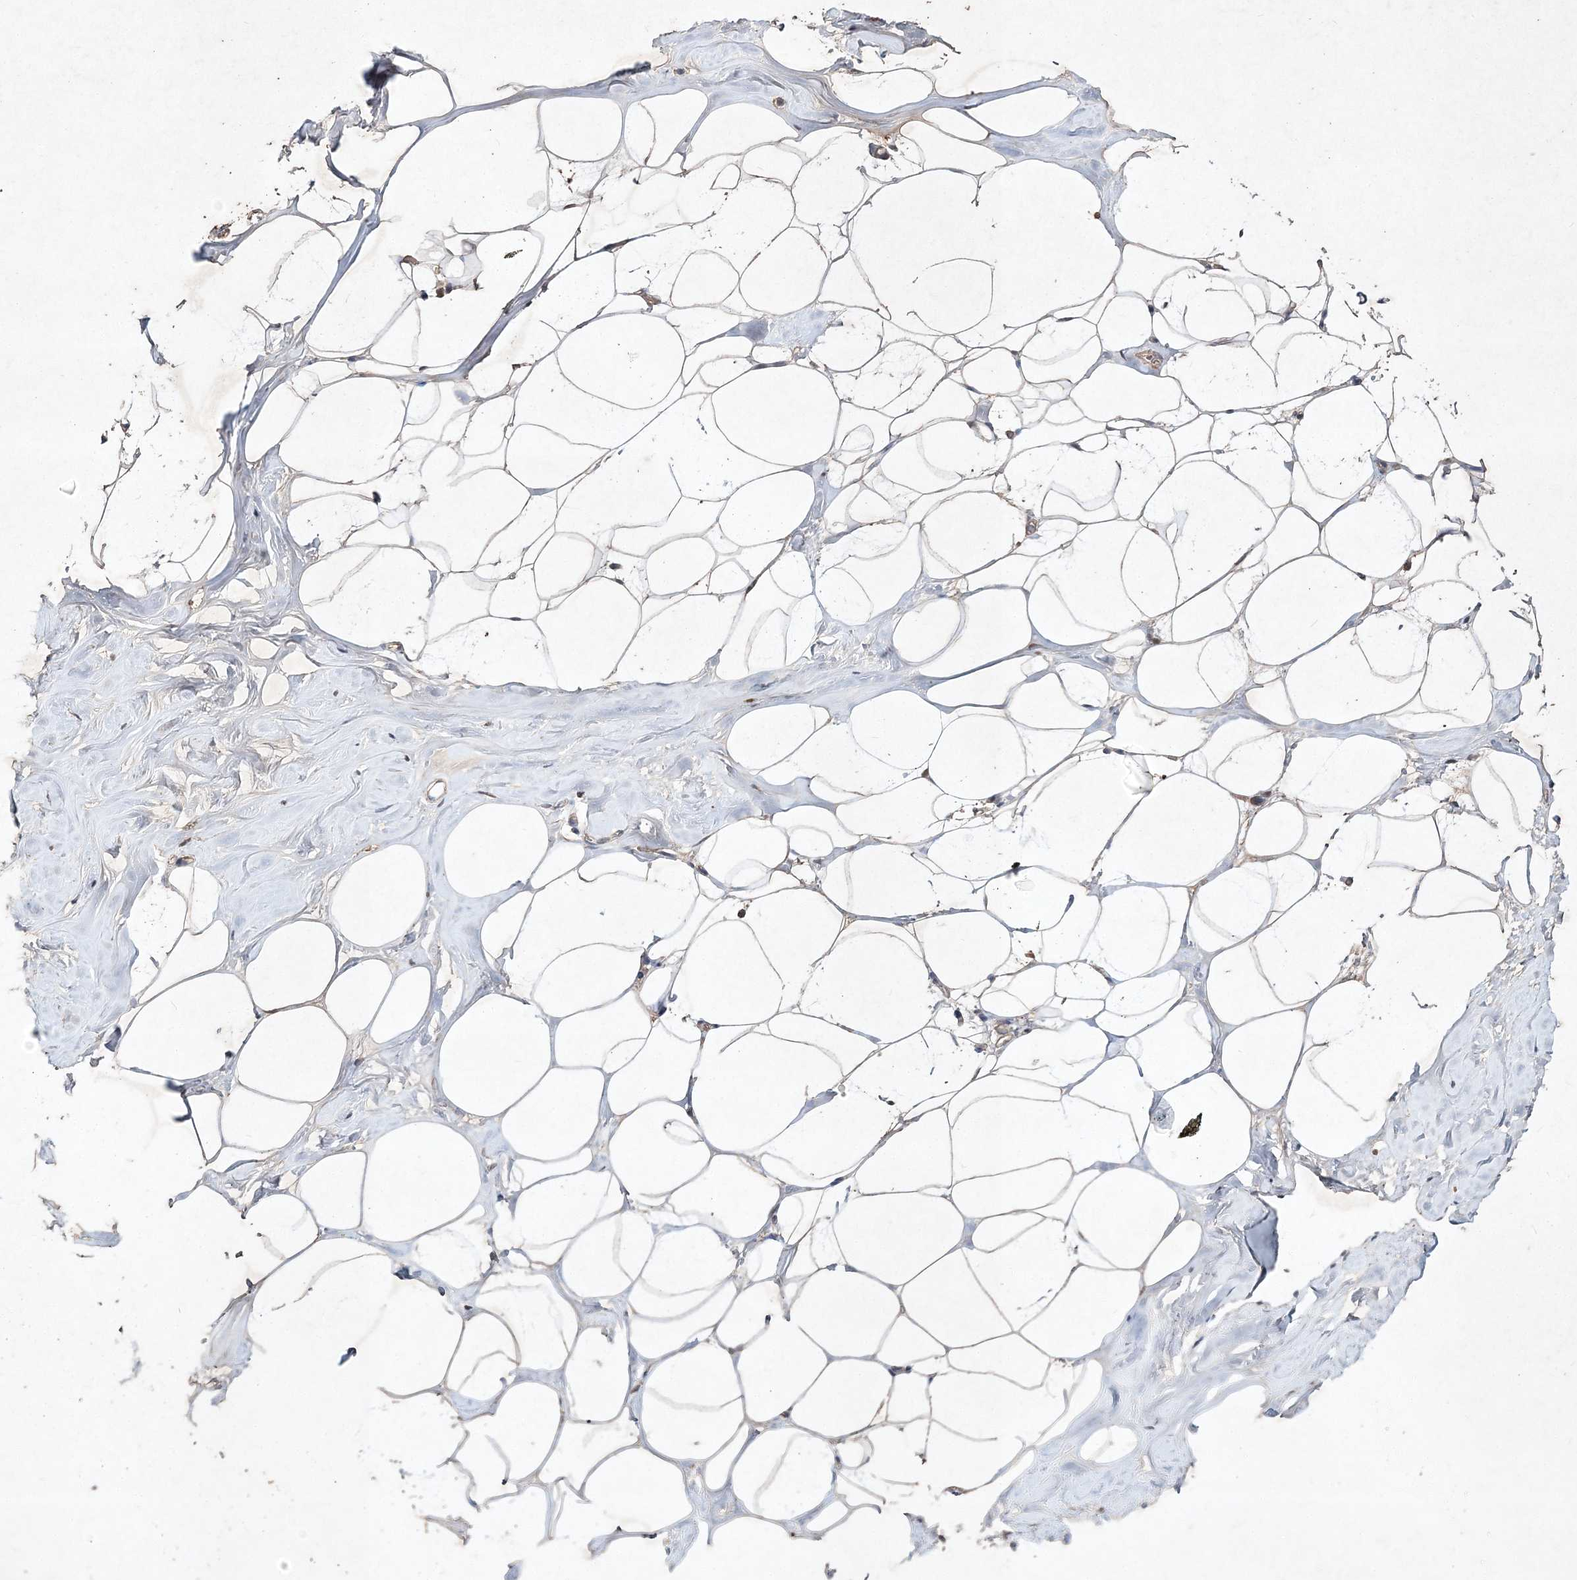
{"staining": {"intensity": "moderate", "quantity": "25%-75%", "location": "cytoplasmic/membranous"}, "tissue": "adipose tissue", "cell_type": "Adipocytes", "image_type": "normal", "snomed": [{"axis": "morphology", "description": "Normal tissue, NOS"}, {"axis": "morphology", "description": "Fibrosis, NOS"}, {"axis": "topography", "description": "Breast"}, {"axis": "topography", "description": "Adipose tissue"}], "caption": "Immunohistochemistry (IHC) of benign adipose tissue demonstrates medium levels of moderate cytoplasmic/membranous positivity in approximately 25%-75% of adipocytes. (DAB IHC with brightfield microscopy, high magnification).", "gene": "C3orf38", "patient": {"sex": "female", "age": 39}}